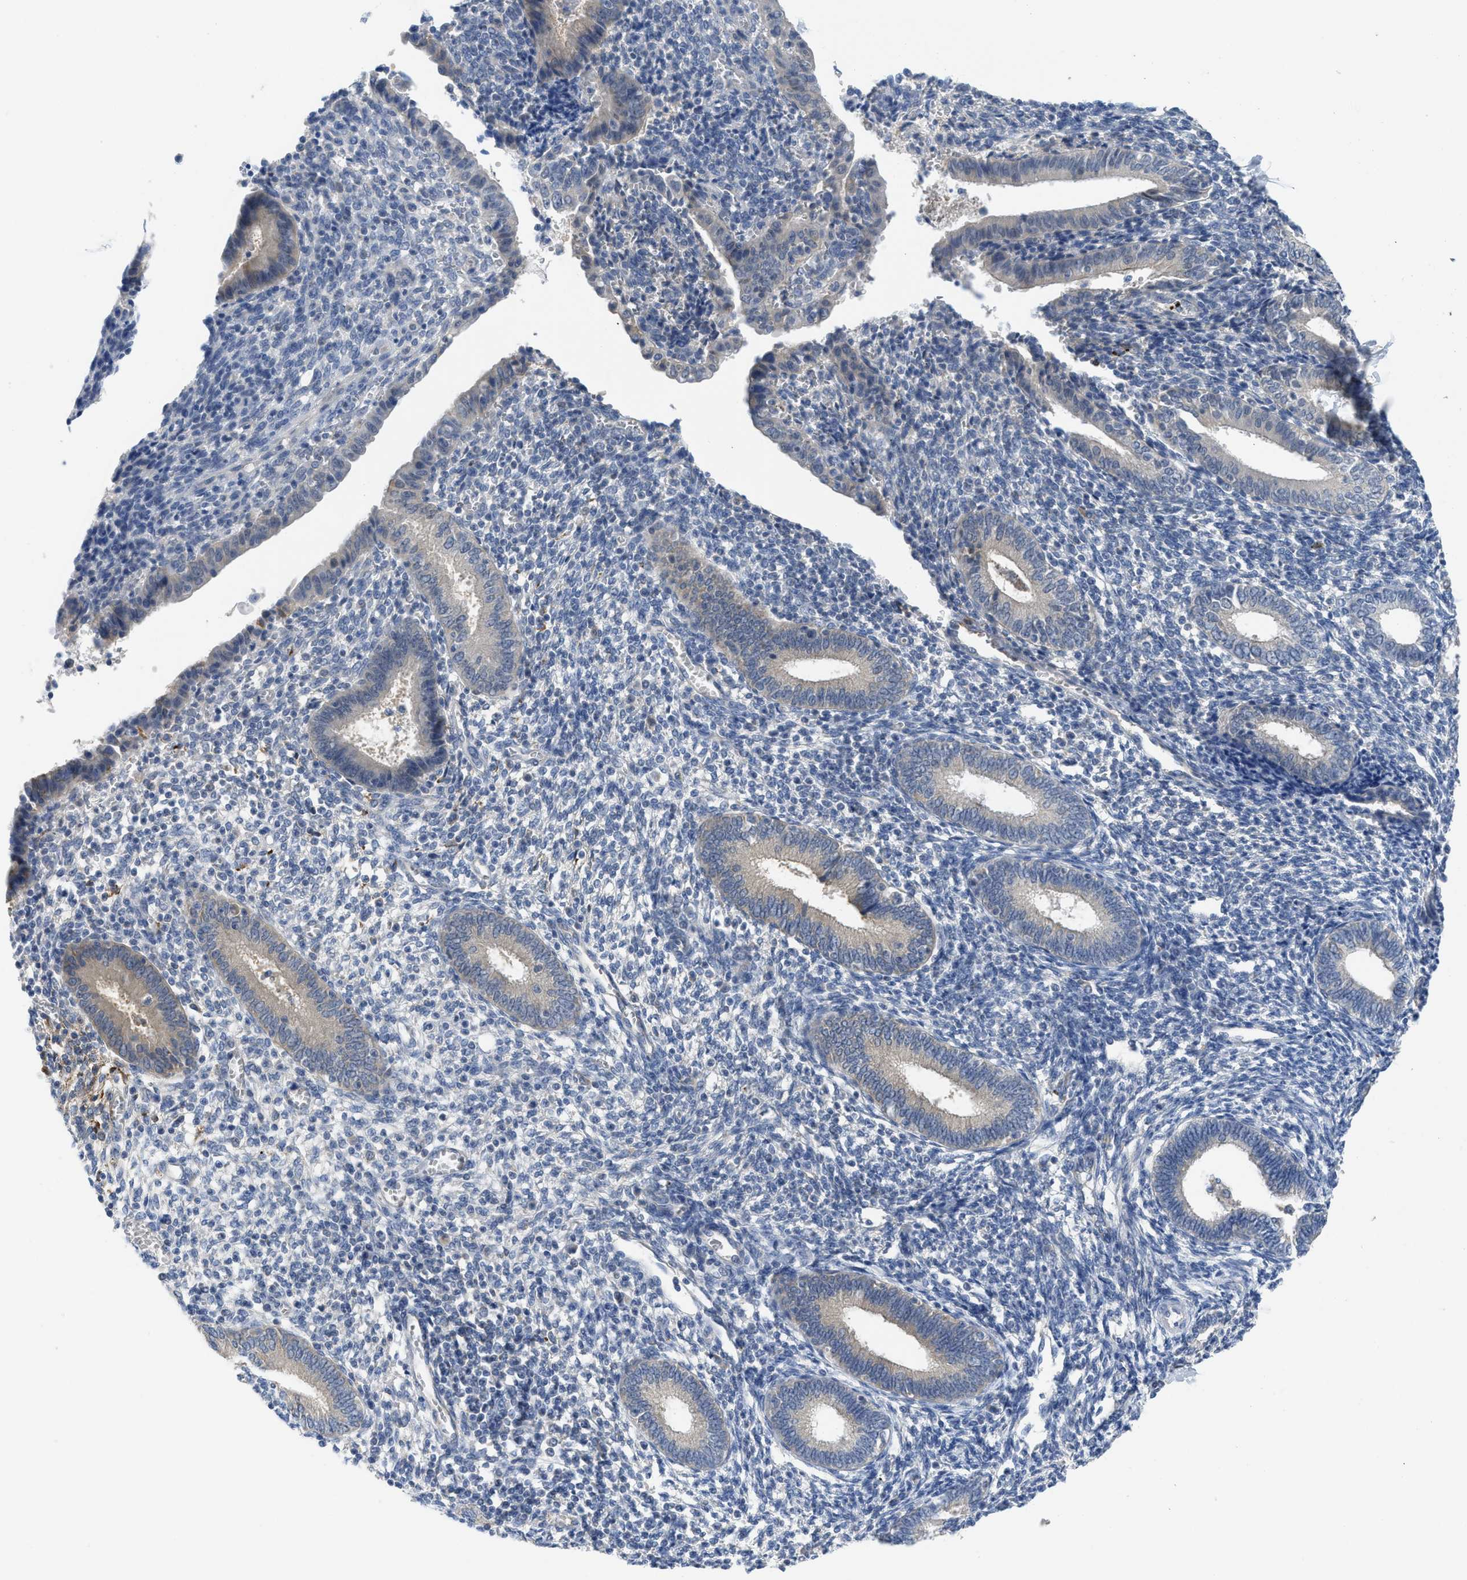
{"staining": {"intensity": "negative", "quantity": "none", "location": "none"}, "tissue": "endometrium", "cell_type": "Cells in endometrial stroma", "image_type": "normal", "snomed": [{"axis": "morphology", "description": "Normal tissue, NOS"}, {"axis": "topography", "description": "Endometrium"}], "caption": "Histopathology image shows no significant protein staining in cells in endometrial stroma of unremarkable endometrium.", "gene": "GATD3", "patient": {"sex": "female", "age": 41}}